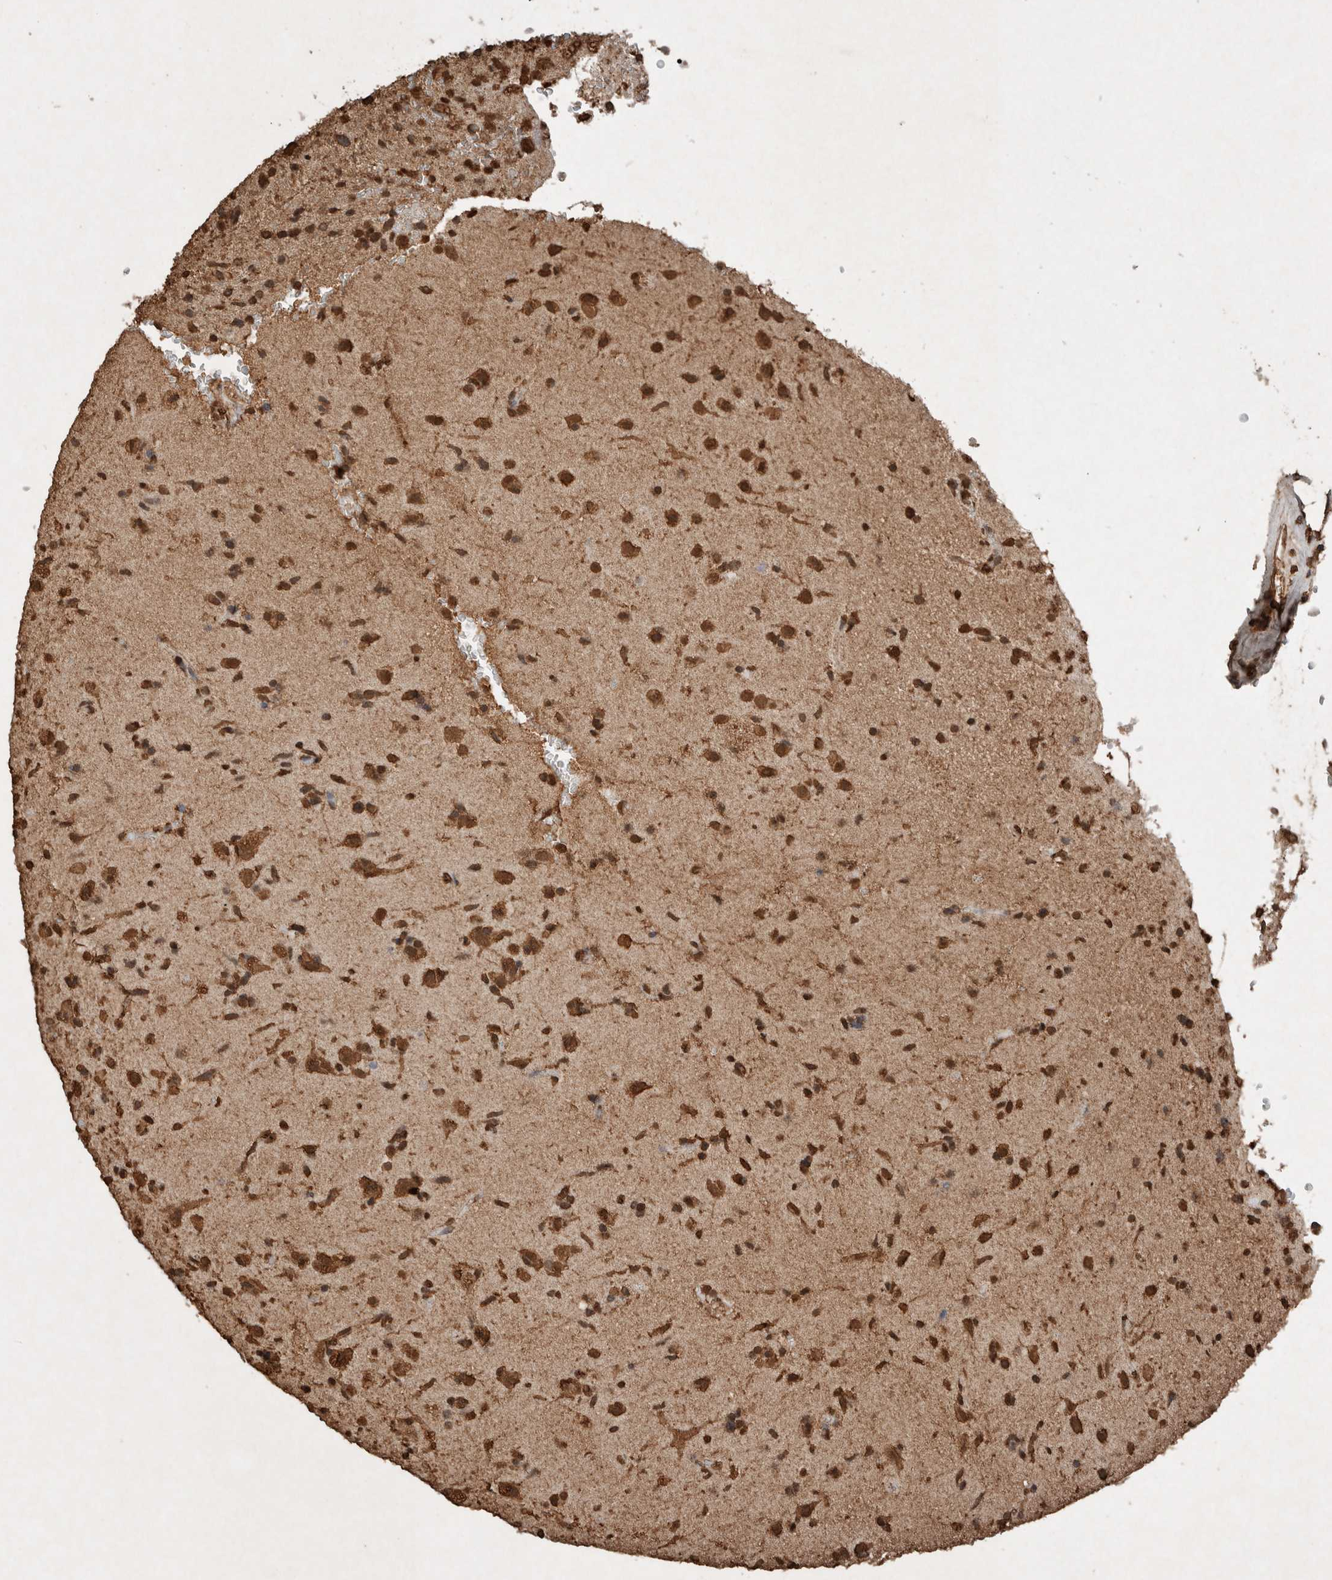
{"staining": {"intensity": "strong", "quantity": ">75%", "location": "cytoplasmic/membranous,nuclear"}, "tissue": "glioma", "cell_type": "Tumor cells", "image_type": "cancer", "snomed": [{"axis": "morphology", "description": "Glioma, malignant, High grade"}, {"axis": "topography", "description": "Brain"}], "caption": "Immunohistochemistry photomicrograph of human glioma stained for a protein (brown), which demonstrates high levels of strong cytoplasmic/membranous and nuclear expression in about >75% of tumor cells.", "gene": "FSTL3", "patient": {"sex": "male", "age": 72}}